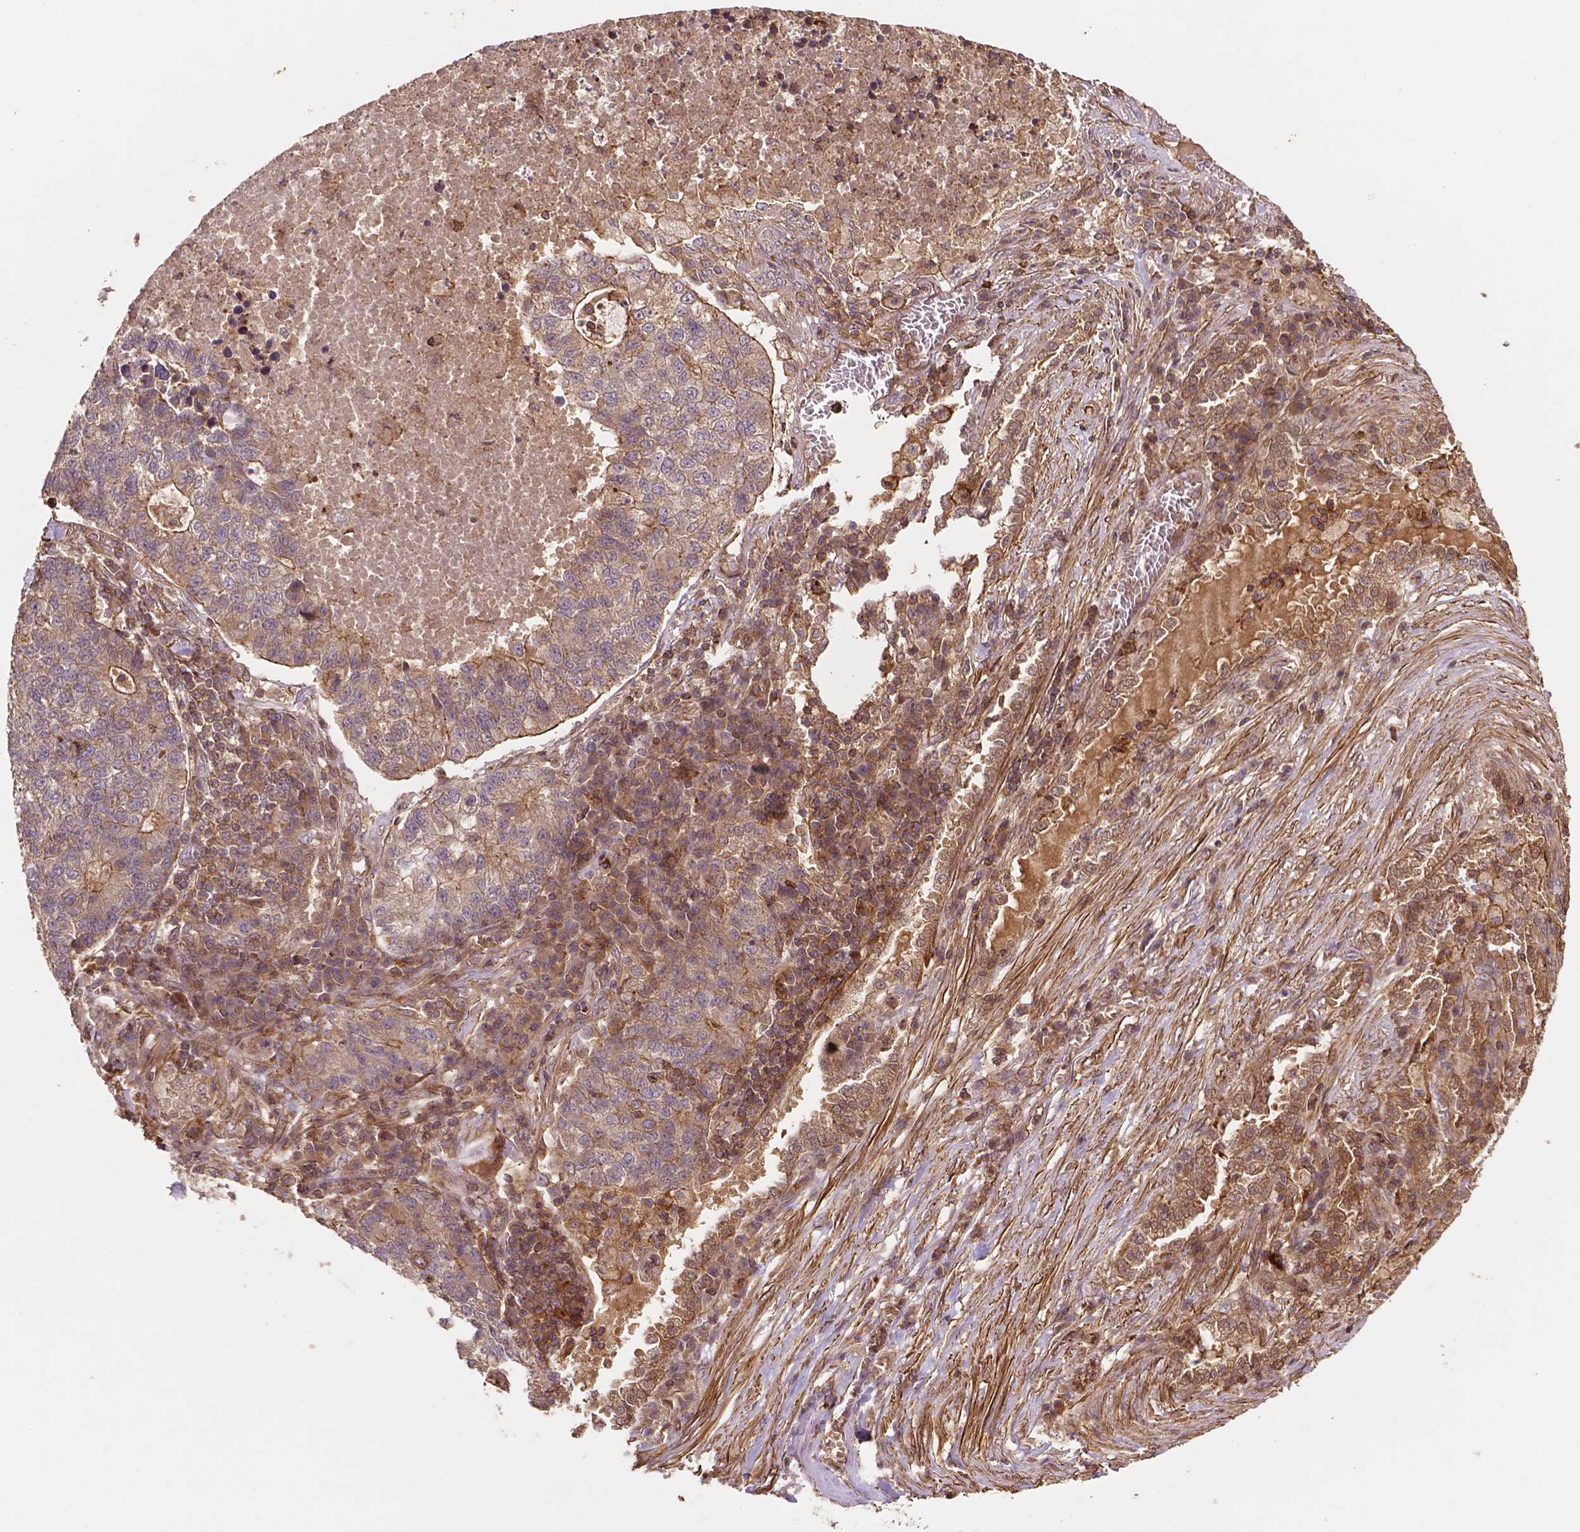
{"staining": {"intensity": "moderate", "quantity": "25%-75%", "location": "cytoplasmic/membranous"}, "tissue": "lung cancer", "cell_type": "Tumor cells", "image_type": "cancer", "snomed": [{"axis": "morphology", "description": "Adenocarcinoma, NOS"}, {"axis": "topography", "description": "Lung"}], "caption": "Immunohistochemistry histopathology image of human adenocarcinoma (lung) stained for a protein (brown), which shows medium levels of moderate cytoplasmic/membranous staining in about 25%-75% of tumor cells.", "gene": "ZMYND19", "patient": {"sex": "male", "age": 57}}